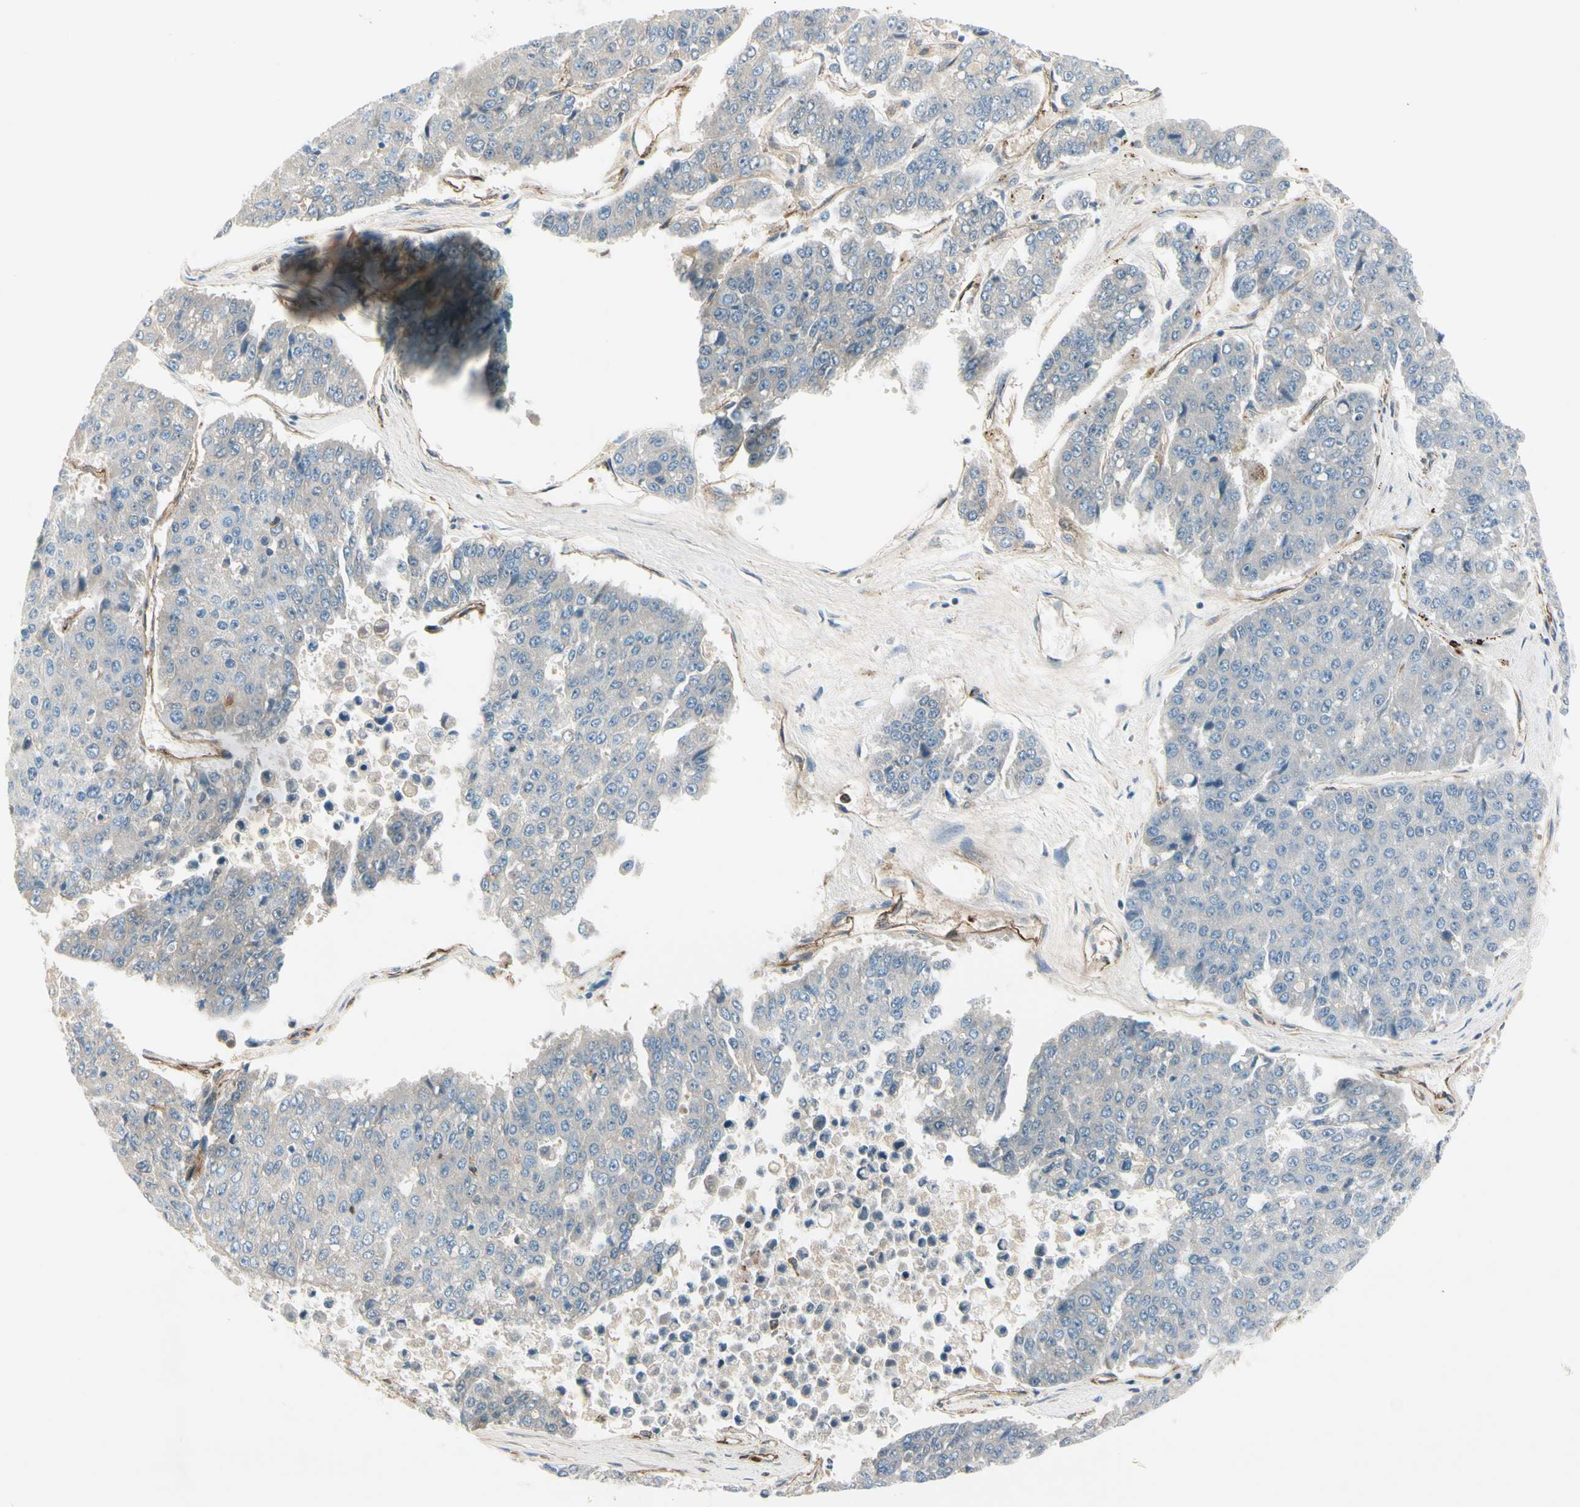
{"staining": {"intensity": "negative", "quantity": "none", "location": "none"}, "tissue": "pancreatic cancer", "cell_type": "Tumor cells", "image_type": "cancer", "snomed": [{"axis": "morphology", "description": "Adenocarcinoma, NOS"}, {"axis": "topography", "description": "Pancreas"}], "caption": "An immunohistochemistry (IHC) photomicrograph of pancreatic adenocarcinoma is shown. There is no staining in tumor cells of pancreatic adenocarcinoma.", "gene": "CD93", "patient": {"sex": "male", "age": 50}}